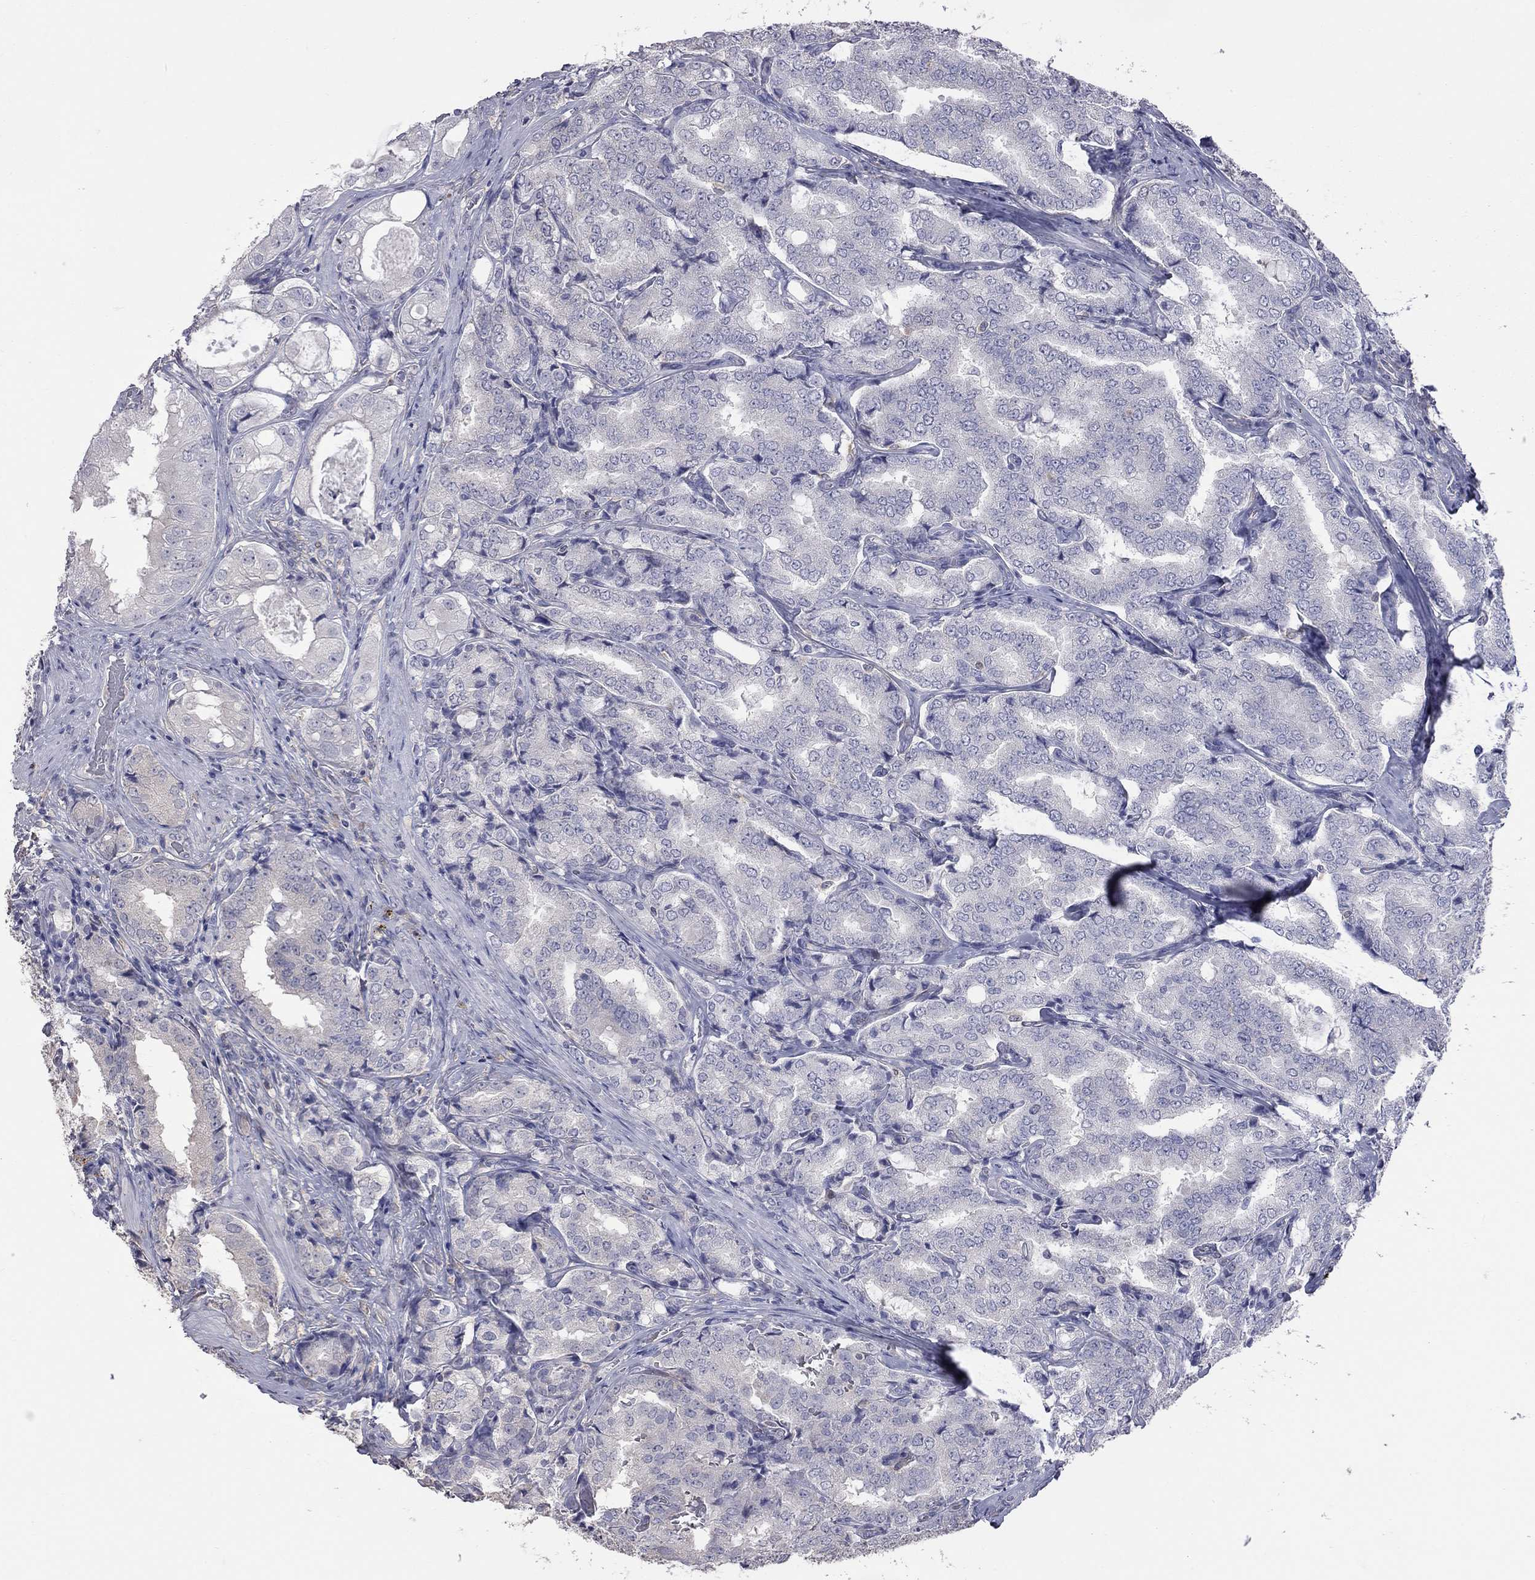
{"staining": {"intensity": "negative", "quantity": "none", "location": "none"}, "tissue": "prostate cancer", "cell_type": "Tumor cells", "image_type": "cancer", "snomed": [{"axis": "morphology", "description": "Adenocarcinoma, NOS"}, {"axis": "topography", "description": "Prostate"}], "caption": "A high-resolution photomicrograph shows IHC staining of prostate cancer (adenocarcinoma), which exhibits no significant positivity in tumor cells.", "gene": "HYLS1", "patient": {"sex": "male", "age": 65}}